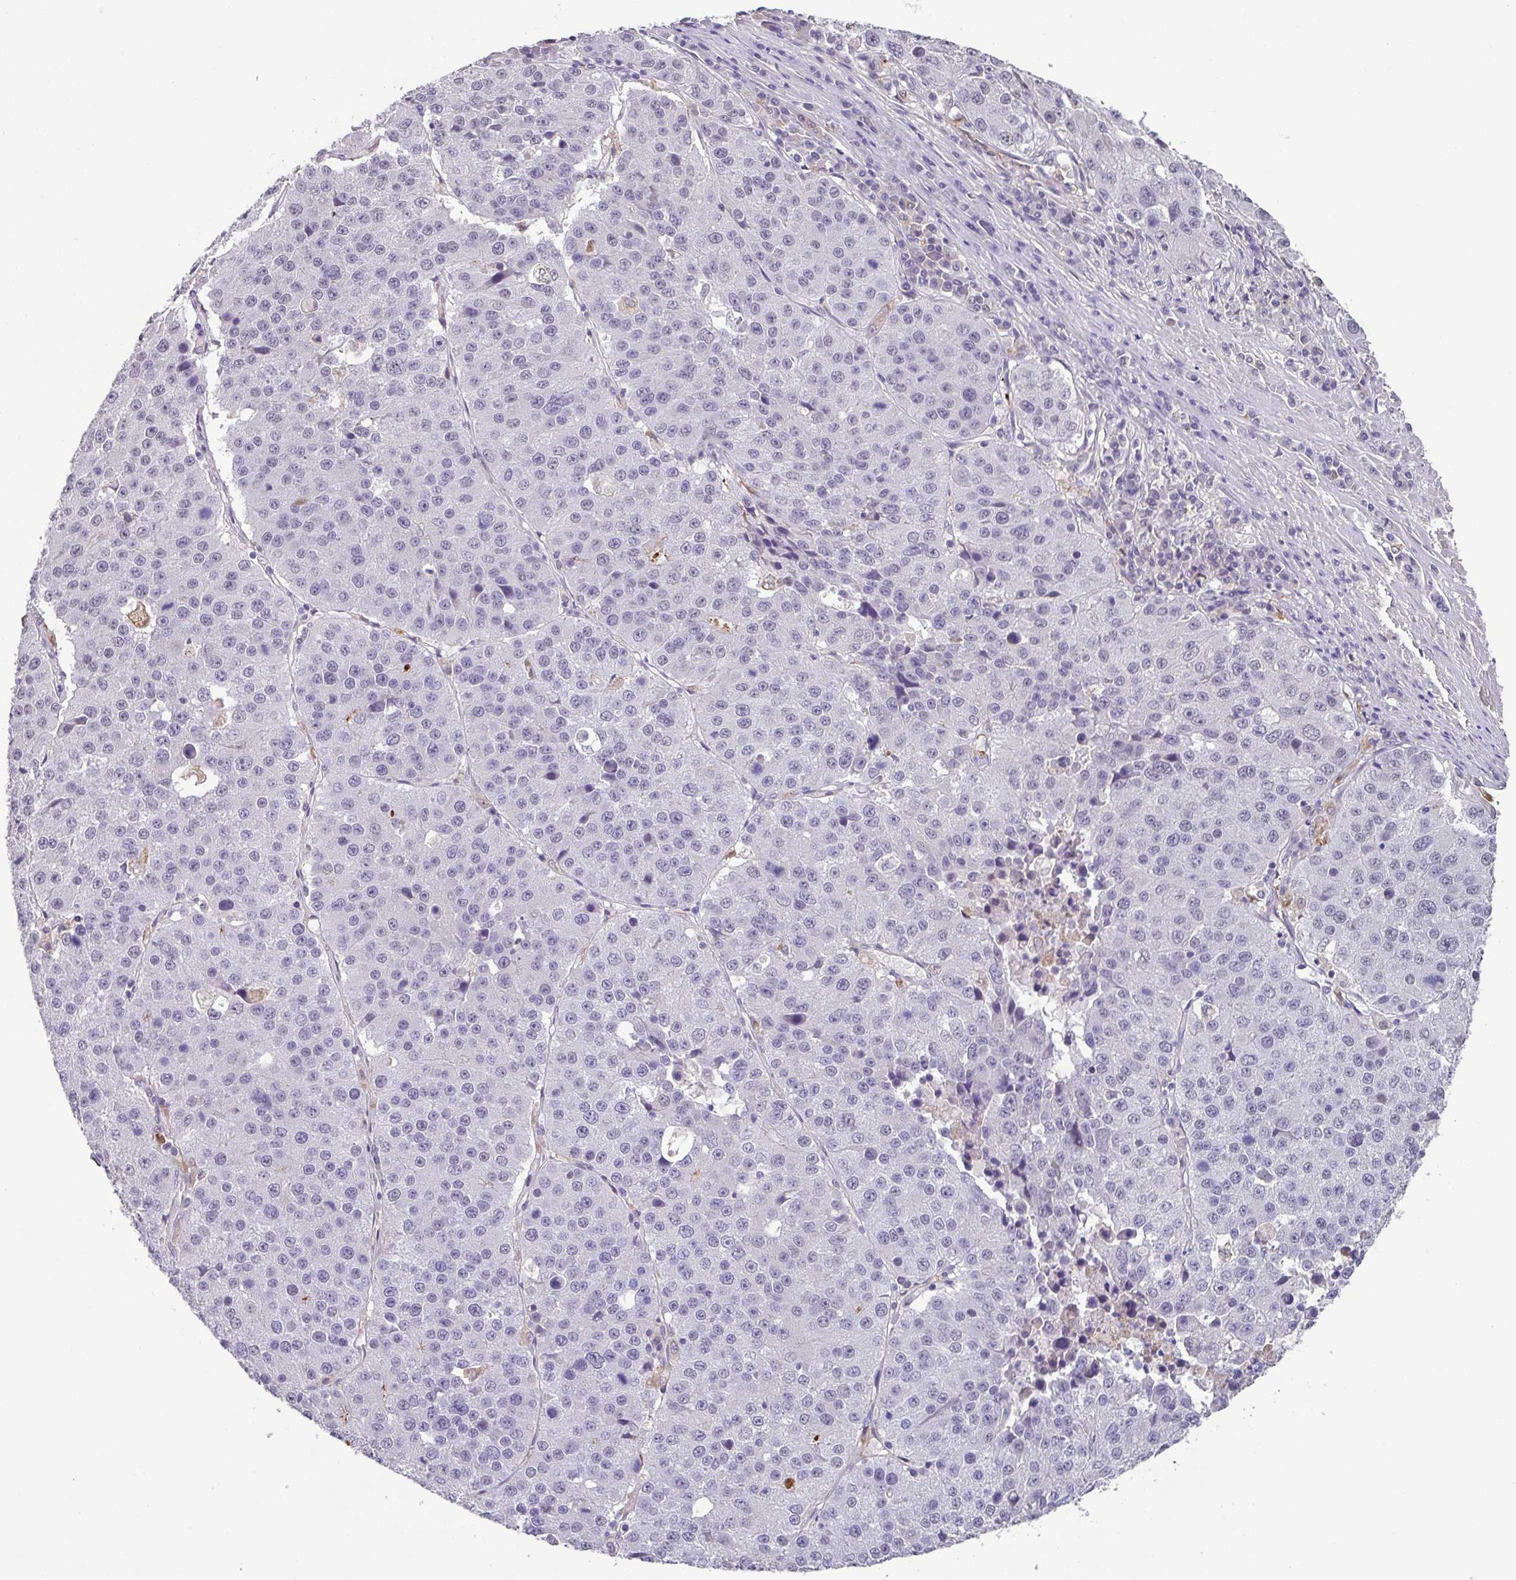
{"staining": {"intensity": "negative", "quantity": "none", "location": "none"}, "tissue": "stomach cancer", "cell_type": "Tumor cells", "image_type": "cancer", "snomed": [{"axis": "morphology", "description": "Adenocarcinoma, NOS"}, {"axis": "topography", "description": "Stomach"}], "caption": "Tumor cells are negative for protein expression in human adenocarcinoma (stomach).", "gene": "C1QB", "patient": {"sex": "male", "age": 71}}